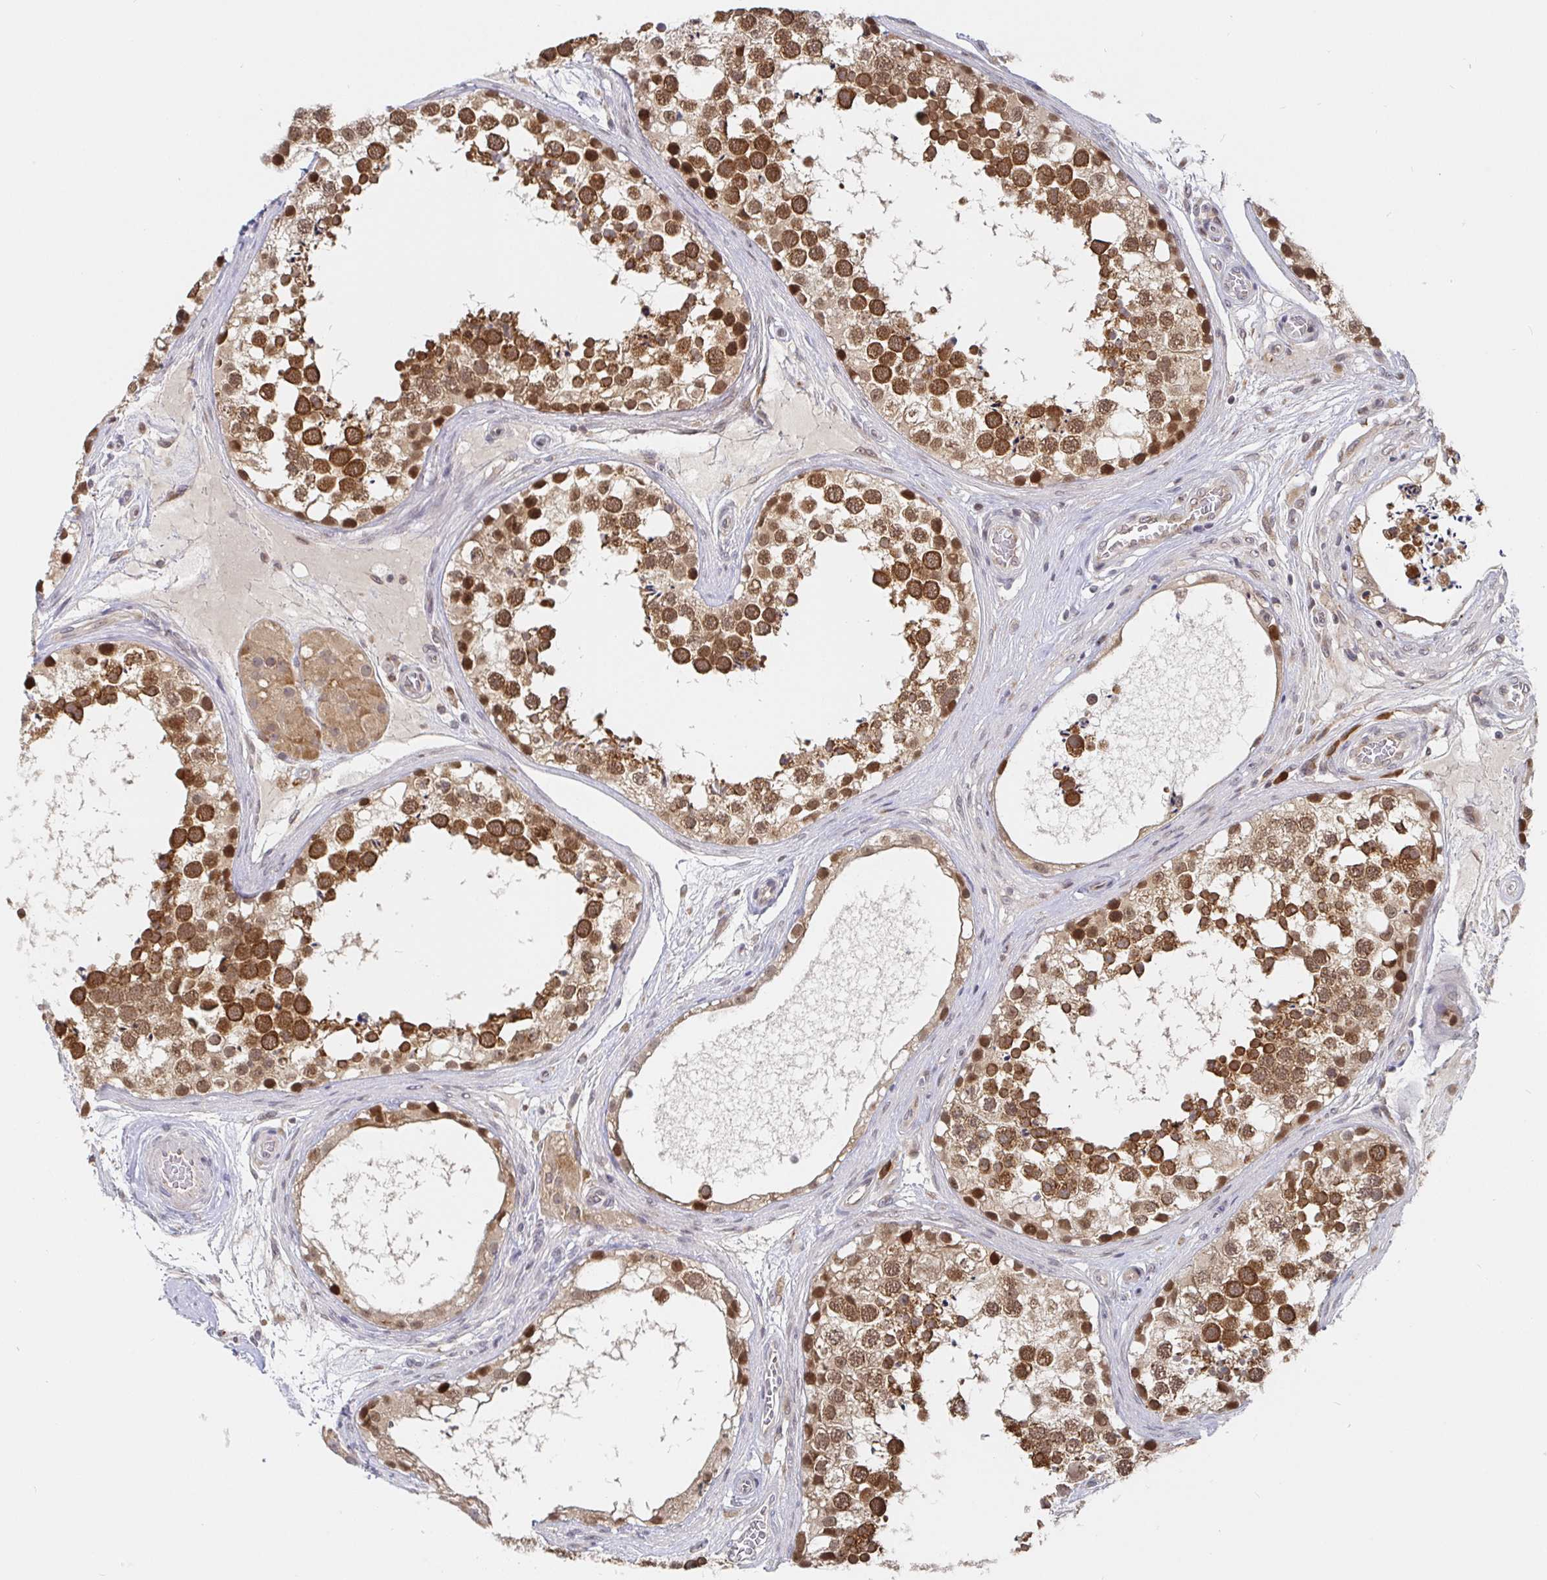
{"staining": {"intensity": "strong", "quantity": ">75%", "location": "cytoplasmic/membranous"}, "tissue": "testis", "cell_type": "Cells in seminiferous ducts", "image_type": "normal", "snomed": [{"axis": "morphology", "description": "Normal tissue, NOS"}, {"axis": "morphology", "description": "Seminoma, NOS"}, {"axis": "topography", "description": "Testis"}], "caption": "Immunohistochemical staining of normal testis exhibits strong cytoplasmic/membranous protein staining in approximately >75% of cells in seminiferous ducts.", "gene": "ALG1L2", "patient": {"sex": "male", "age": 65}}